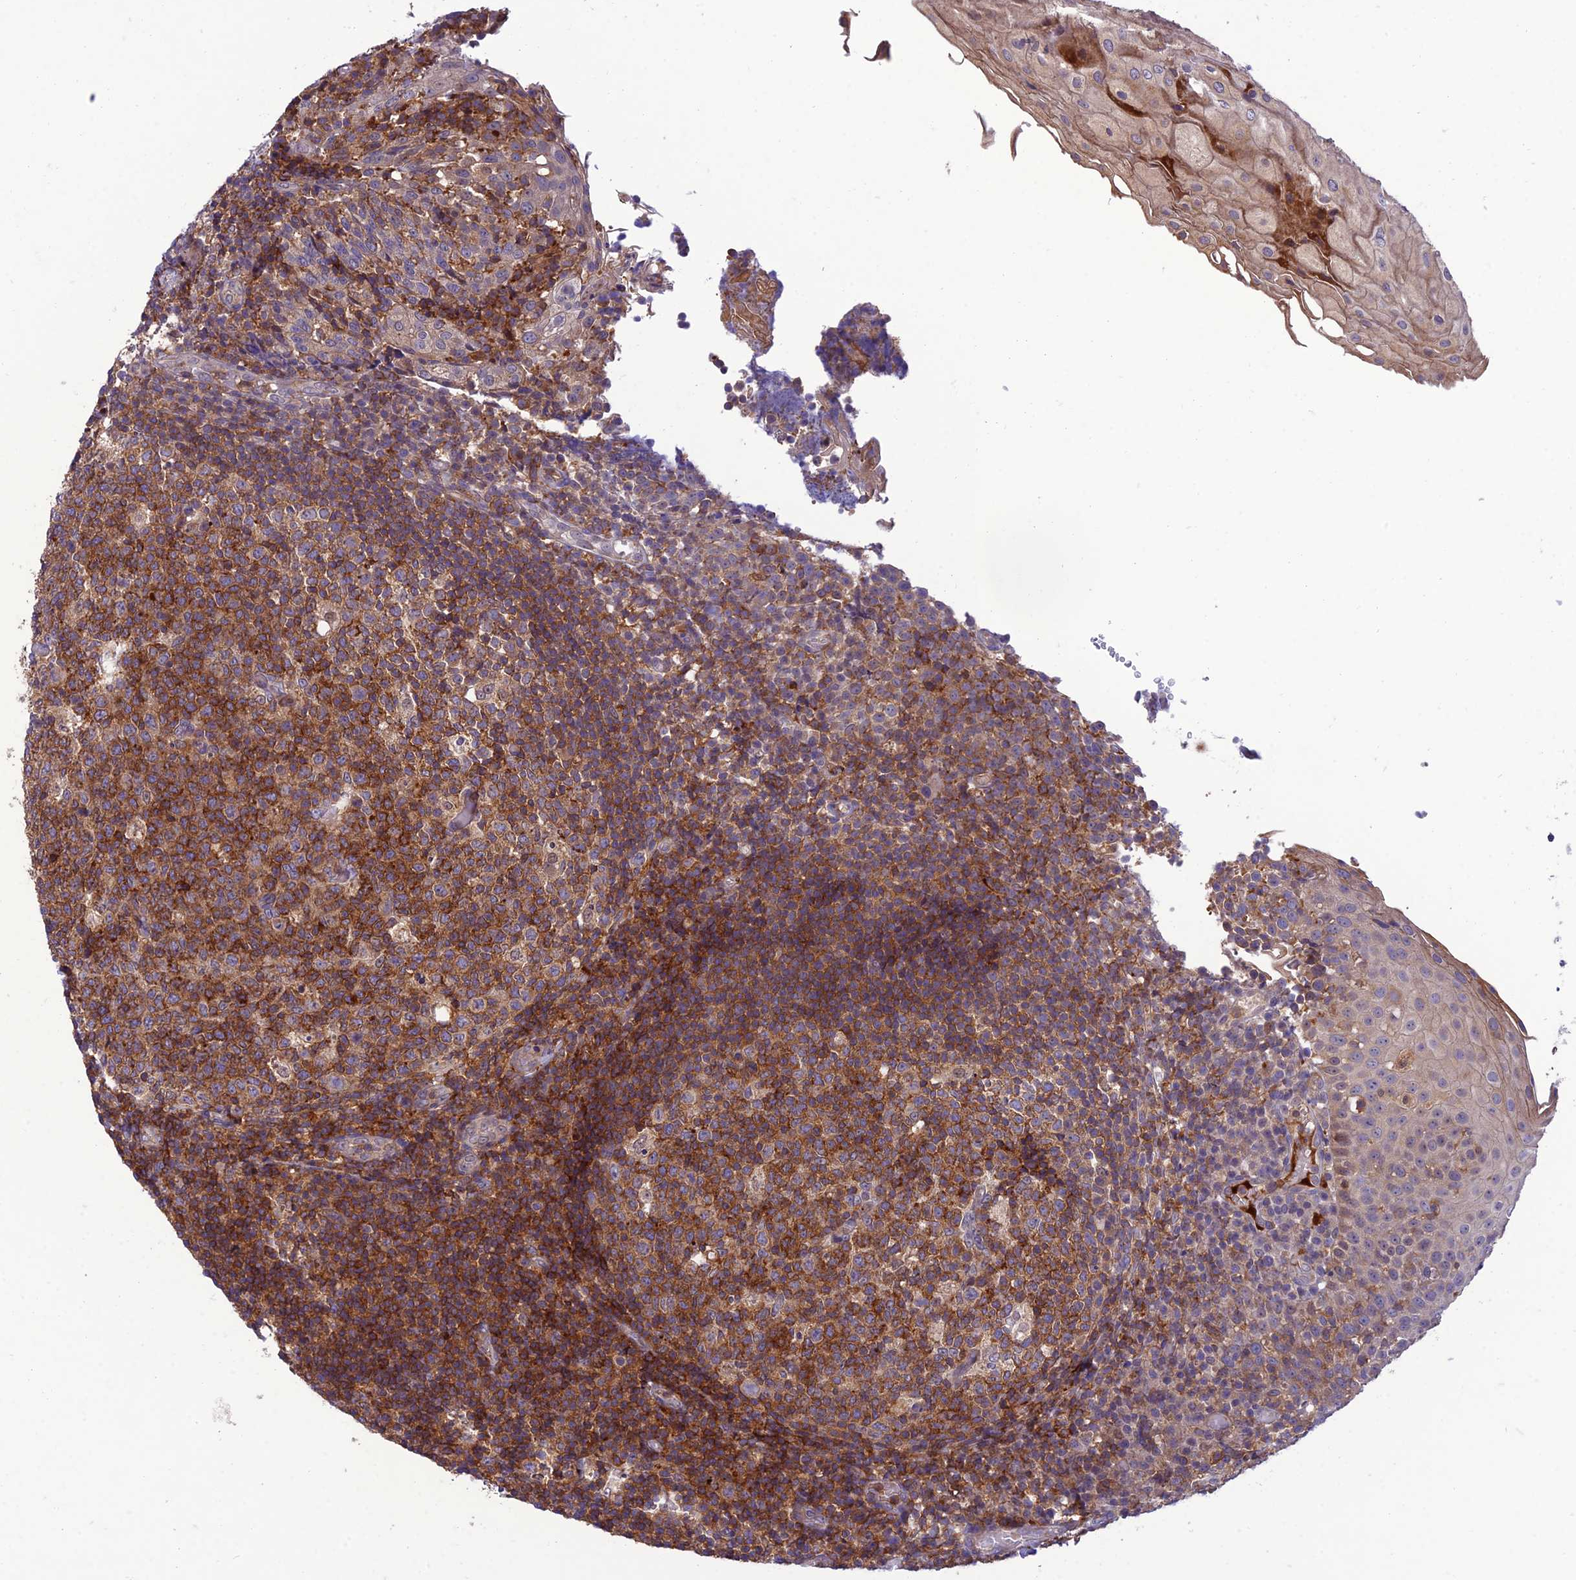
{"staining": {"intensity": "strong", "quantity": ">75%", "location": "cytoplasmic/membranous"}, "tissue": "tonsil", "cell_type": "Germinal center cells", "image_type": "normal", "snomed": [{"axis": "morphology", "description": "Normal tissue, NOS"}, {"axis": "topography", "description": "Tonsil"}], "caption": "Immunohistochemistry (DAB (3,3'-diaminobenzidine)) staining of benign human tonsil demonstrates strong cytoplasmic/membranous protein positivity in about >75% of germinal center cells.", "gene": "IRAK3", "patient": {"sex": "female", "age": 19}}